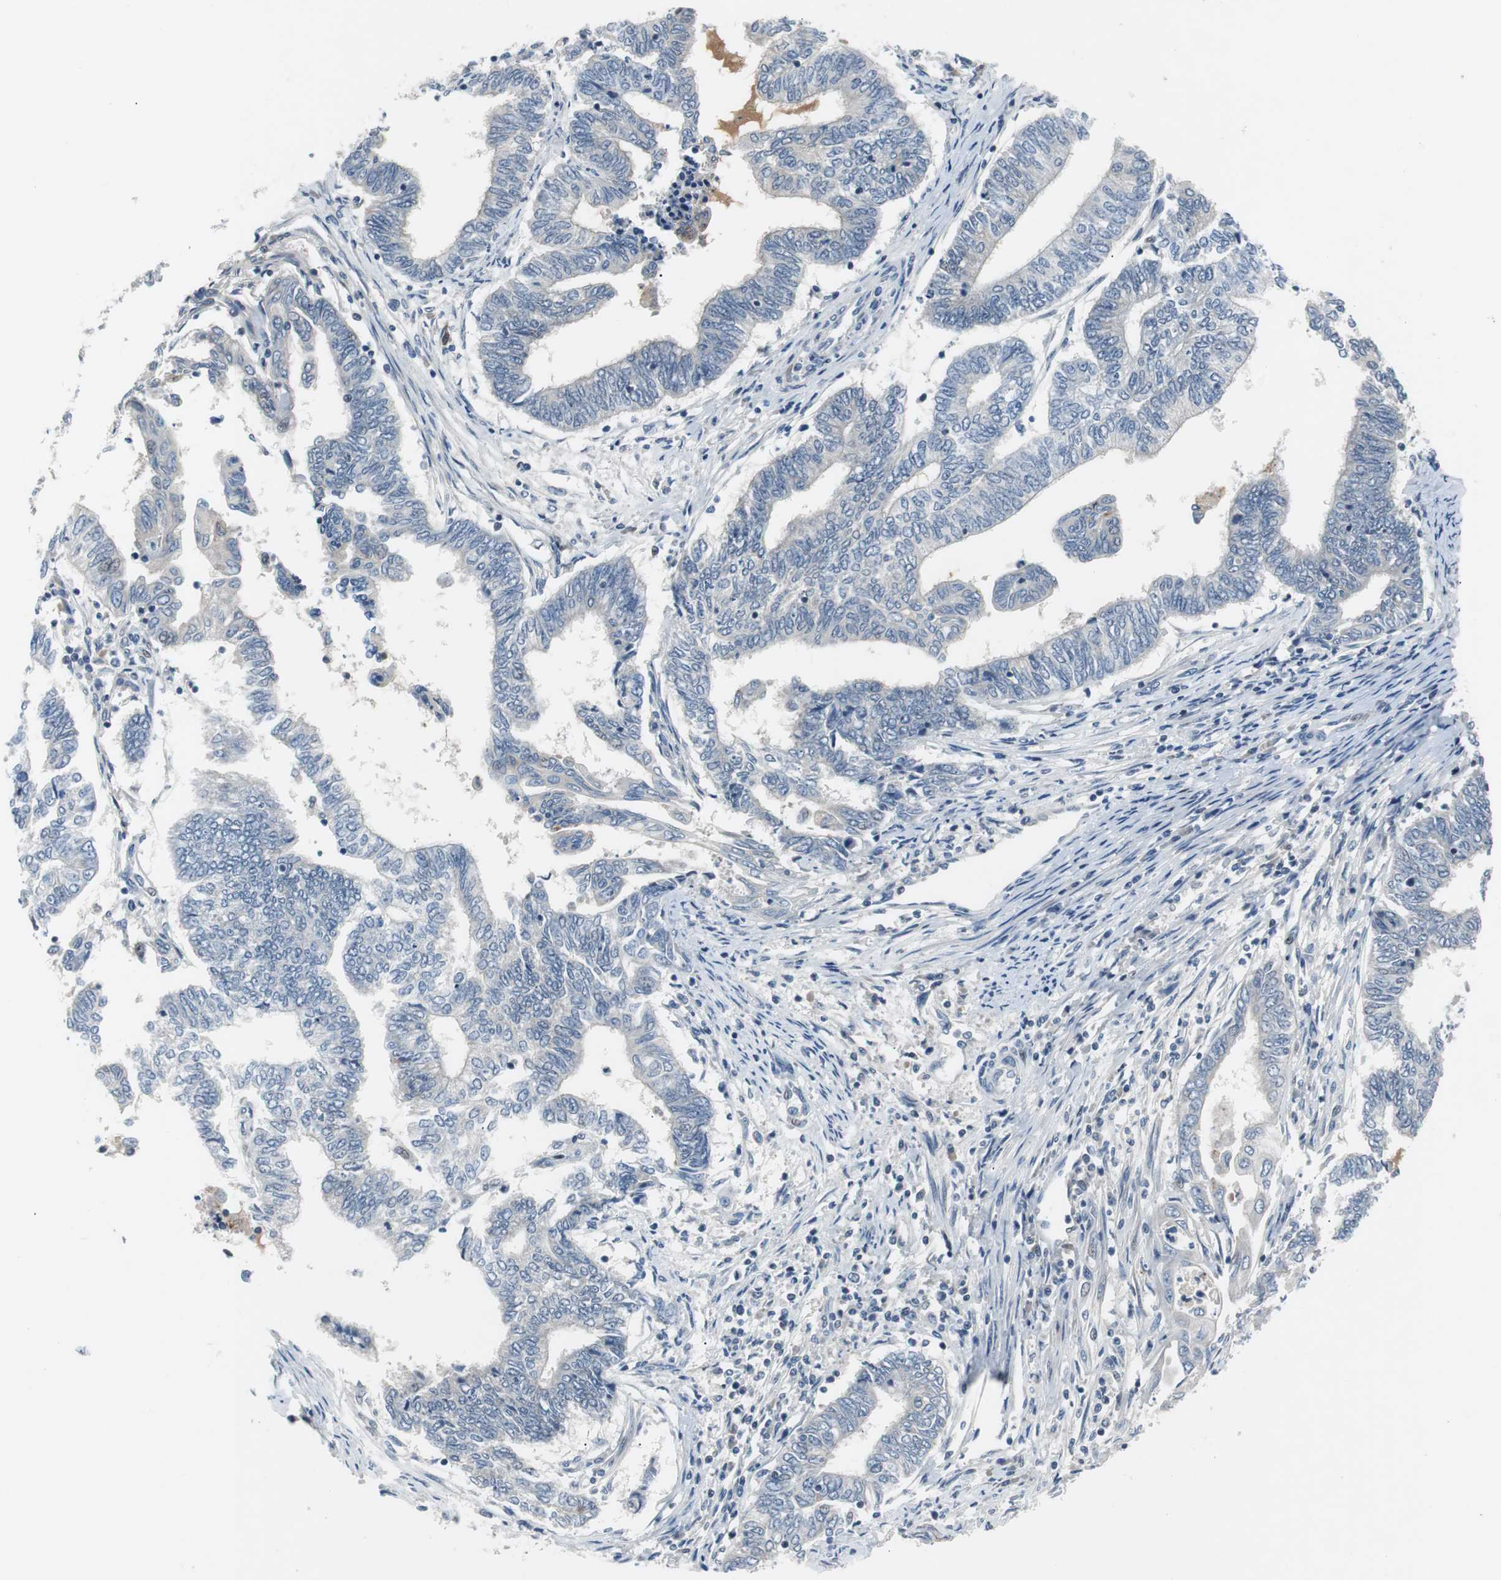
{"staining": {"intensity": "negative", "quantity": "none", "location": "none"}, "tissue": "endometrial cancer", "cell_type": "Tumor cells", "image_type": "cancer", "snomed": [{"axis": "morphology", "description": "Adenocarcinoma, NOS"}, {"axis": "topography", "description": "Uterus"}, {"axis": "topography", "description": "Endometrium"}], "caption": "Tumor cells show no significant staining in endometrial cancer. (Brightfield microscopy of DAB immunohistochemistry at high magnification).", "gene": "MAP2K4", "patient": {"sex": "female", "age": 70}}